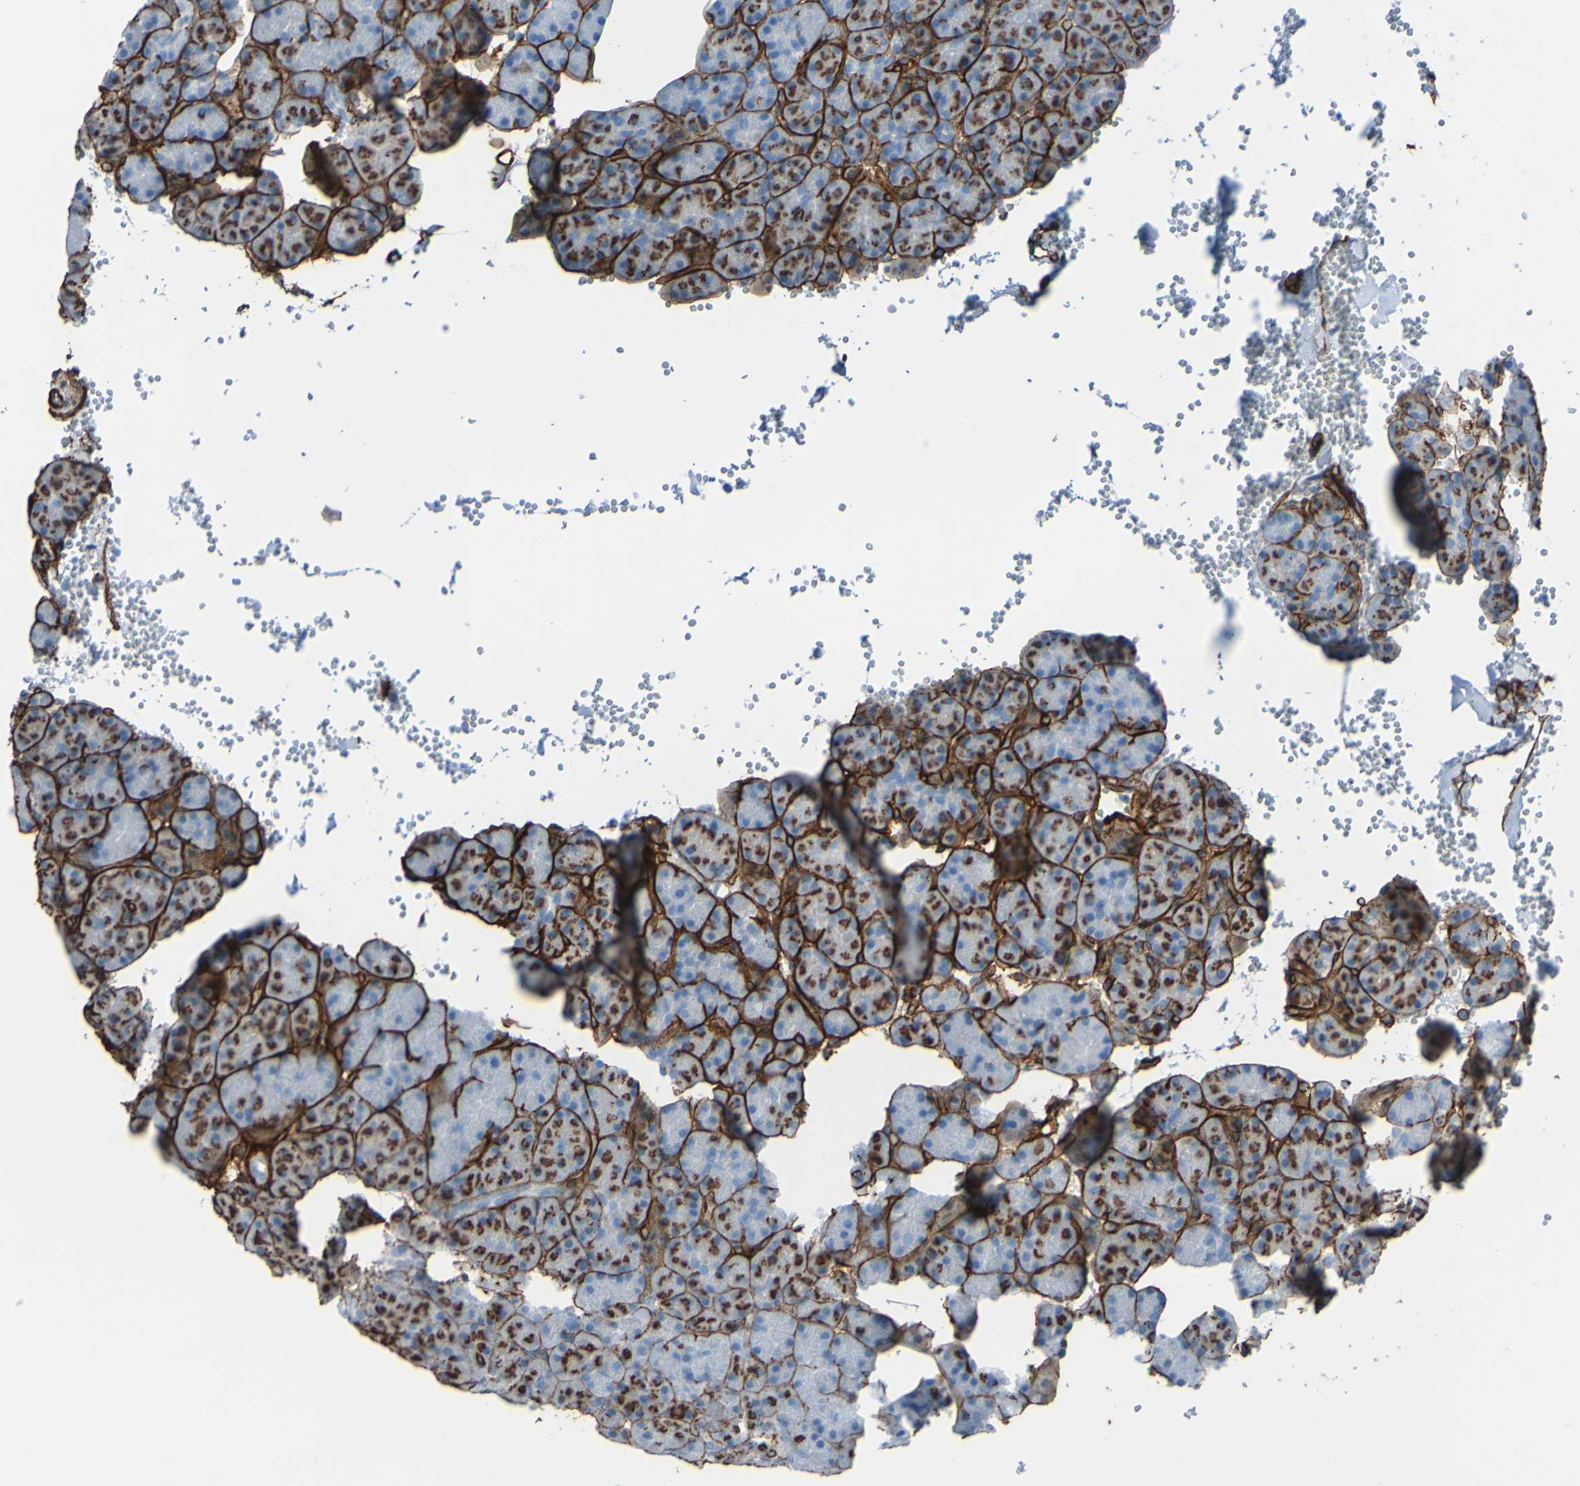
{"staining": {"intensity": "strong", "quantity": "25%-75%", "location": "cytoplasmic/membranous"}, "tissue": "pancreas", "cell_type": "Exocrine glandular cells", "image_type": "normal", "snomed": [{"axis": "morphology", "description": "Normal tissue, NOS"}, {"axis": "topography", "description": "Pancreas"}], "caption": "Pancreas stained with DAB (3,3'-diaminobenzidine) immunohistochemistry (IHC) displays high levels of strong cytoplasmic/membranous staining in approximately 25%-75% of exocrine glandular cells.", "gene": "COL4A2", "patient": {"sex": "female", "age": 35}}